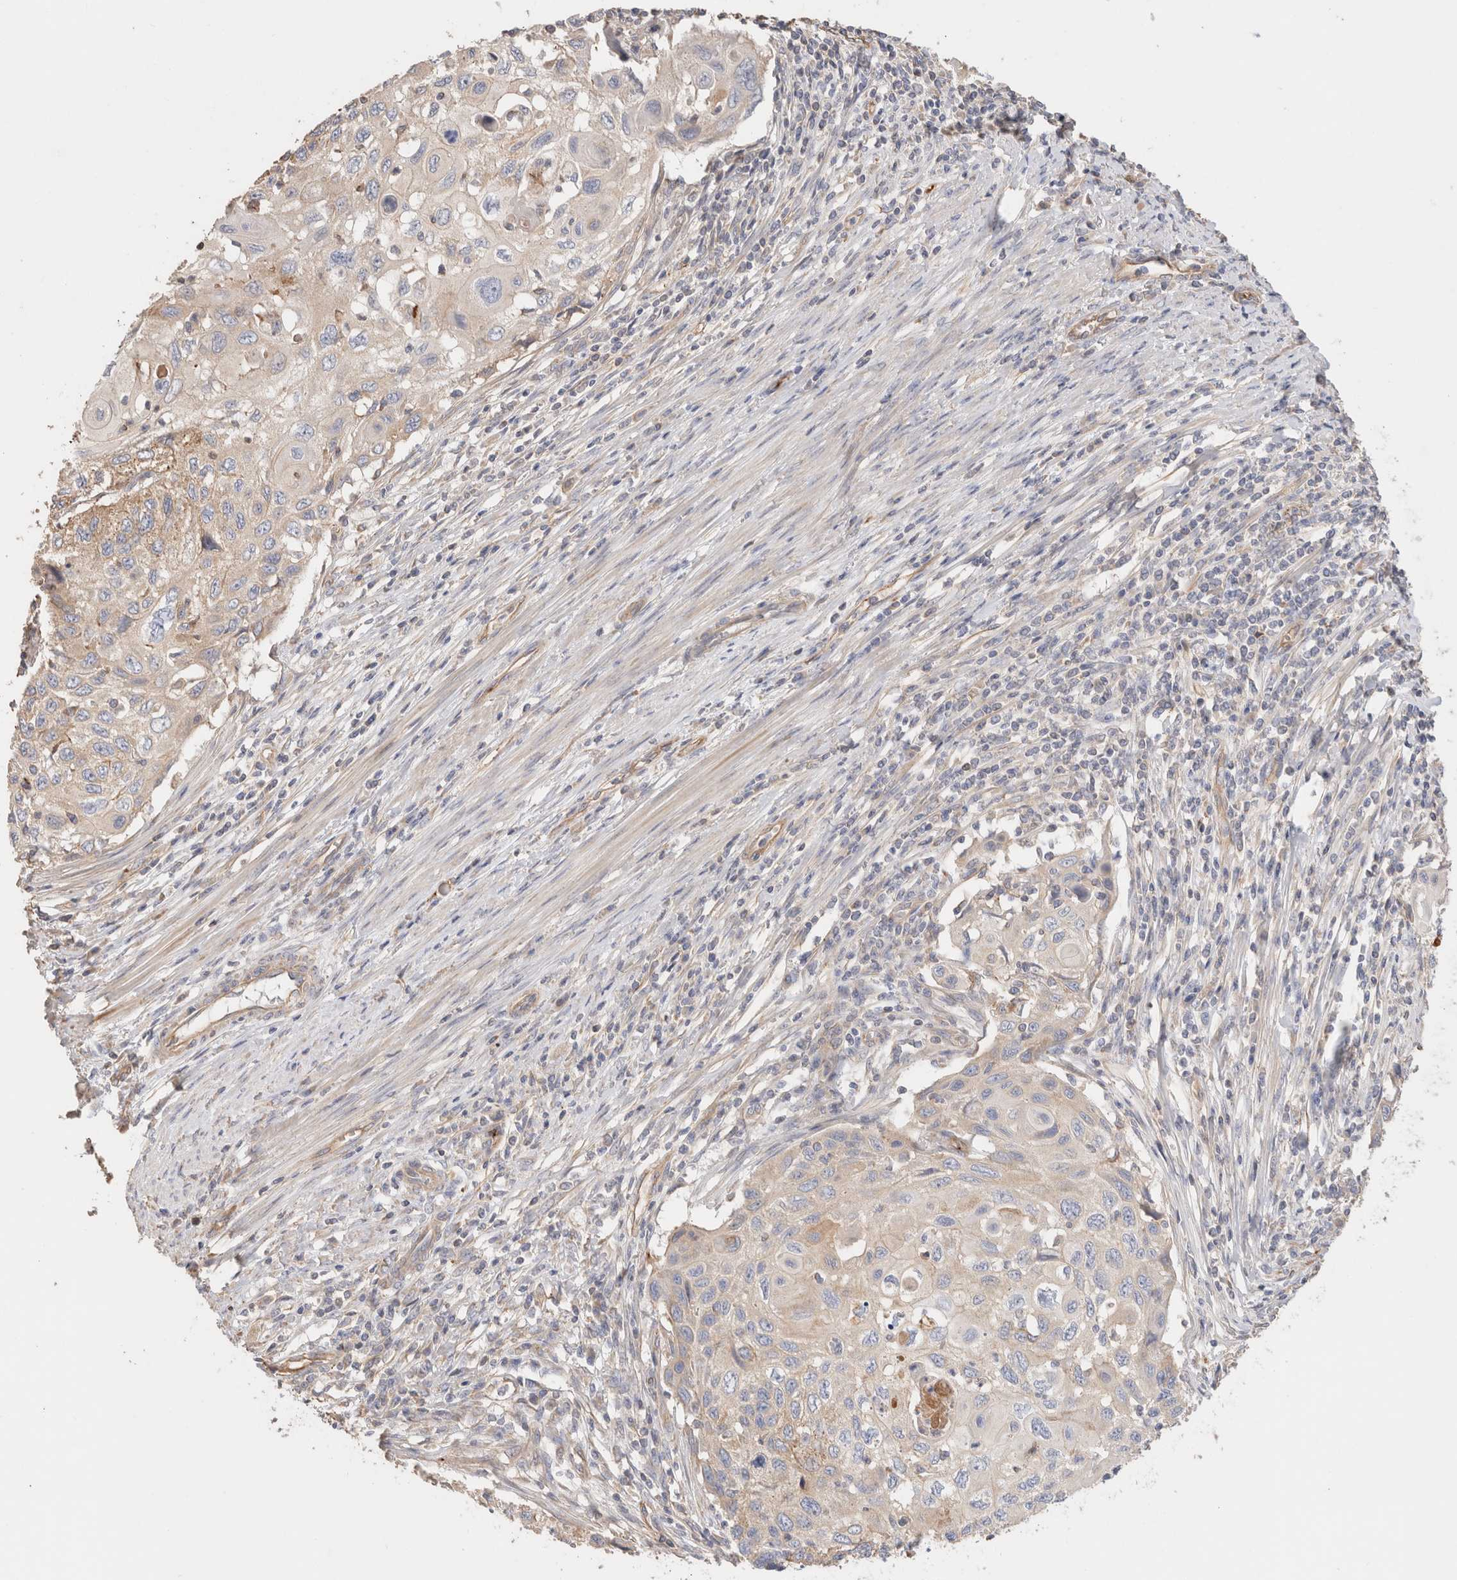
{"staining": {"intensity": "weak", "quantity": "25%-75%", "location": "cytoplasmic/membranous"}, "tissue": "cervical cancer", "cell_type": "Tumor cells", "image_type": "cancer", "snomed": [{"axis": "morphology", "description": "Squamous cell carcinoma, NOS"}, {"axis": "topography", "description": "Cervix"}], "caption": "The image exhibits staining of cervical squamous cell carcinoma, revealing weak cytoplasmic/membranous protein expression (brown color) within tumor cells.", "gene": "PROS1", "patient": {"sex": "female", "age": 70}}